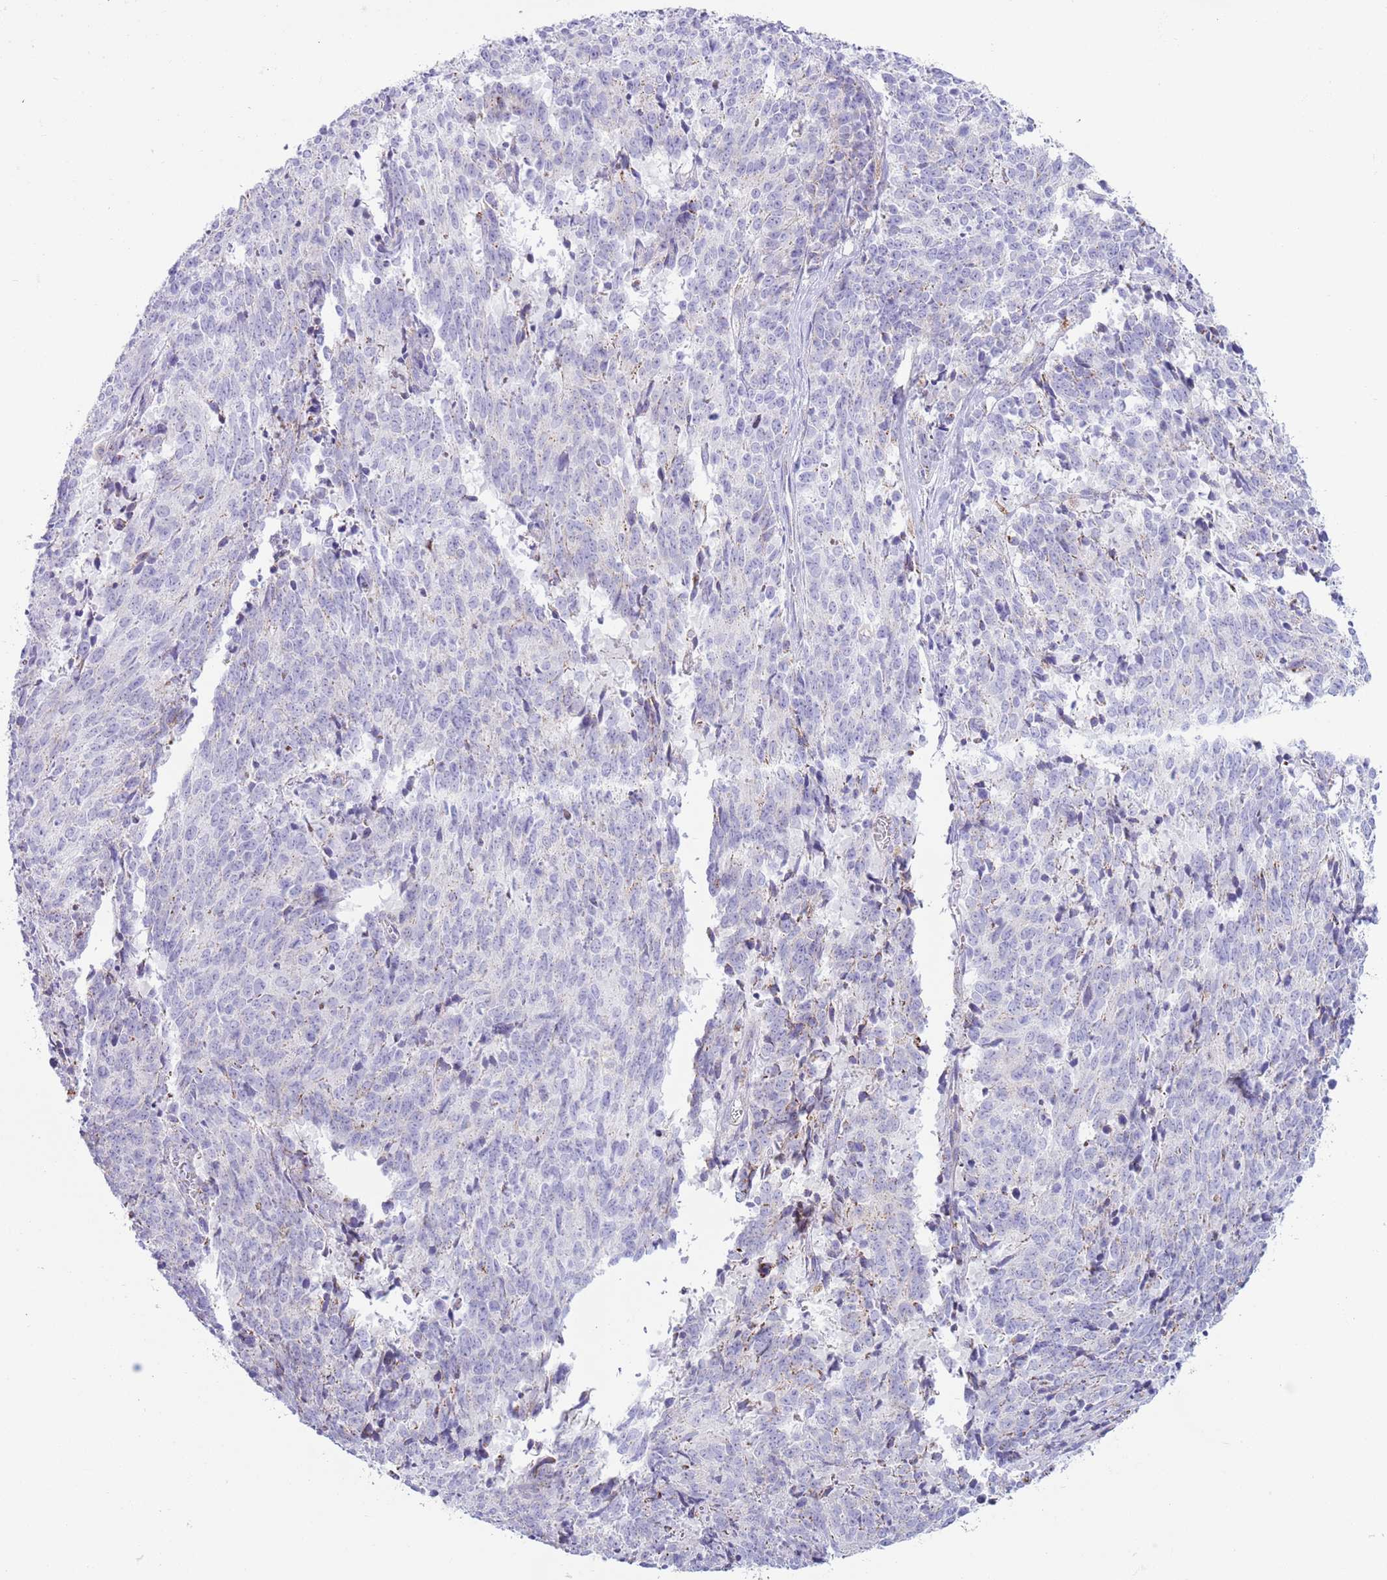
{"staining": {"intensity": "negative", "quantity": "none", "location": "none"}, "tissue": "cervical cancer", "cell_type": "Tumor cells", "image_type": "cancer", "snomed": [{"axis": "morphology", "description": "Squamous cell carcinoma, NOS"}, {"axis": "topography", "description": "Cervix"}], "caption": "Squamous cell carcinoma (cervical) stained for a protein using immunohistochemistry (IHC) reveals no staining tumor cells.", "gene": "ATP6V1B1", "patient": {"sex": "female", "age": 29}}